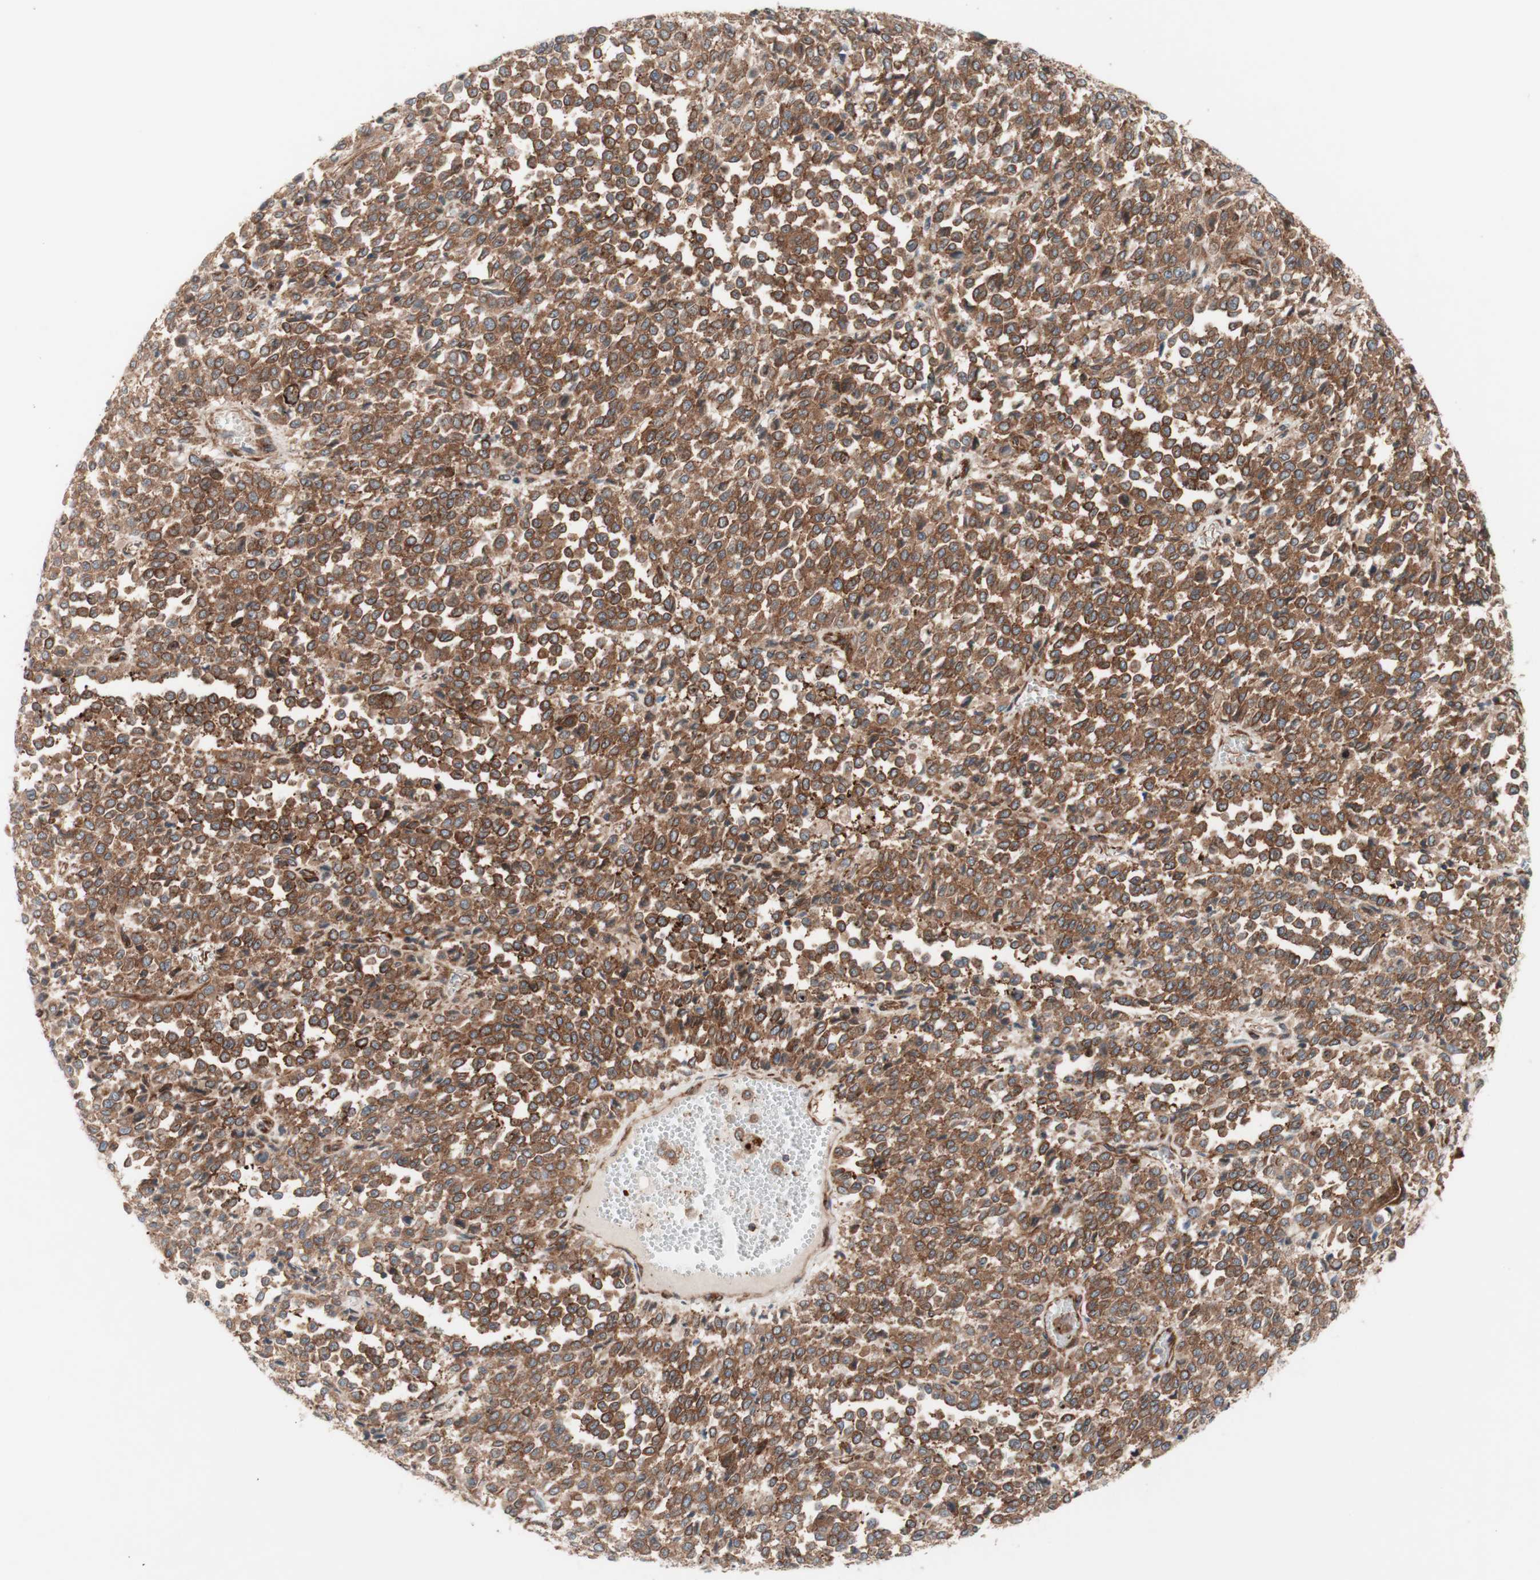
{"staining": {"intensity": "moderate", "quantity": ">75%", "location": "cytoplasmic/membranous"}, "tissue": "melanoma", "cell_type": "Tumor cells", "image_type": "cancer", "snomed": [{"axis": "morphology", "description": "Malignant melanoma, Metastatic site"}, {"axis": "topography", "description": "Pancreas"}], "caption": "Immunohistochemistry histopathology image of malignant melanoma (metastatic site) stained for a protein (brown), which demonstrates medium levels of moderate cytoplasmic/membranous expression in about >75% of tumor cells.", "gene": "CCN4", "patient": {"sex": "female", "age": 30}}